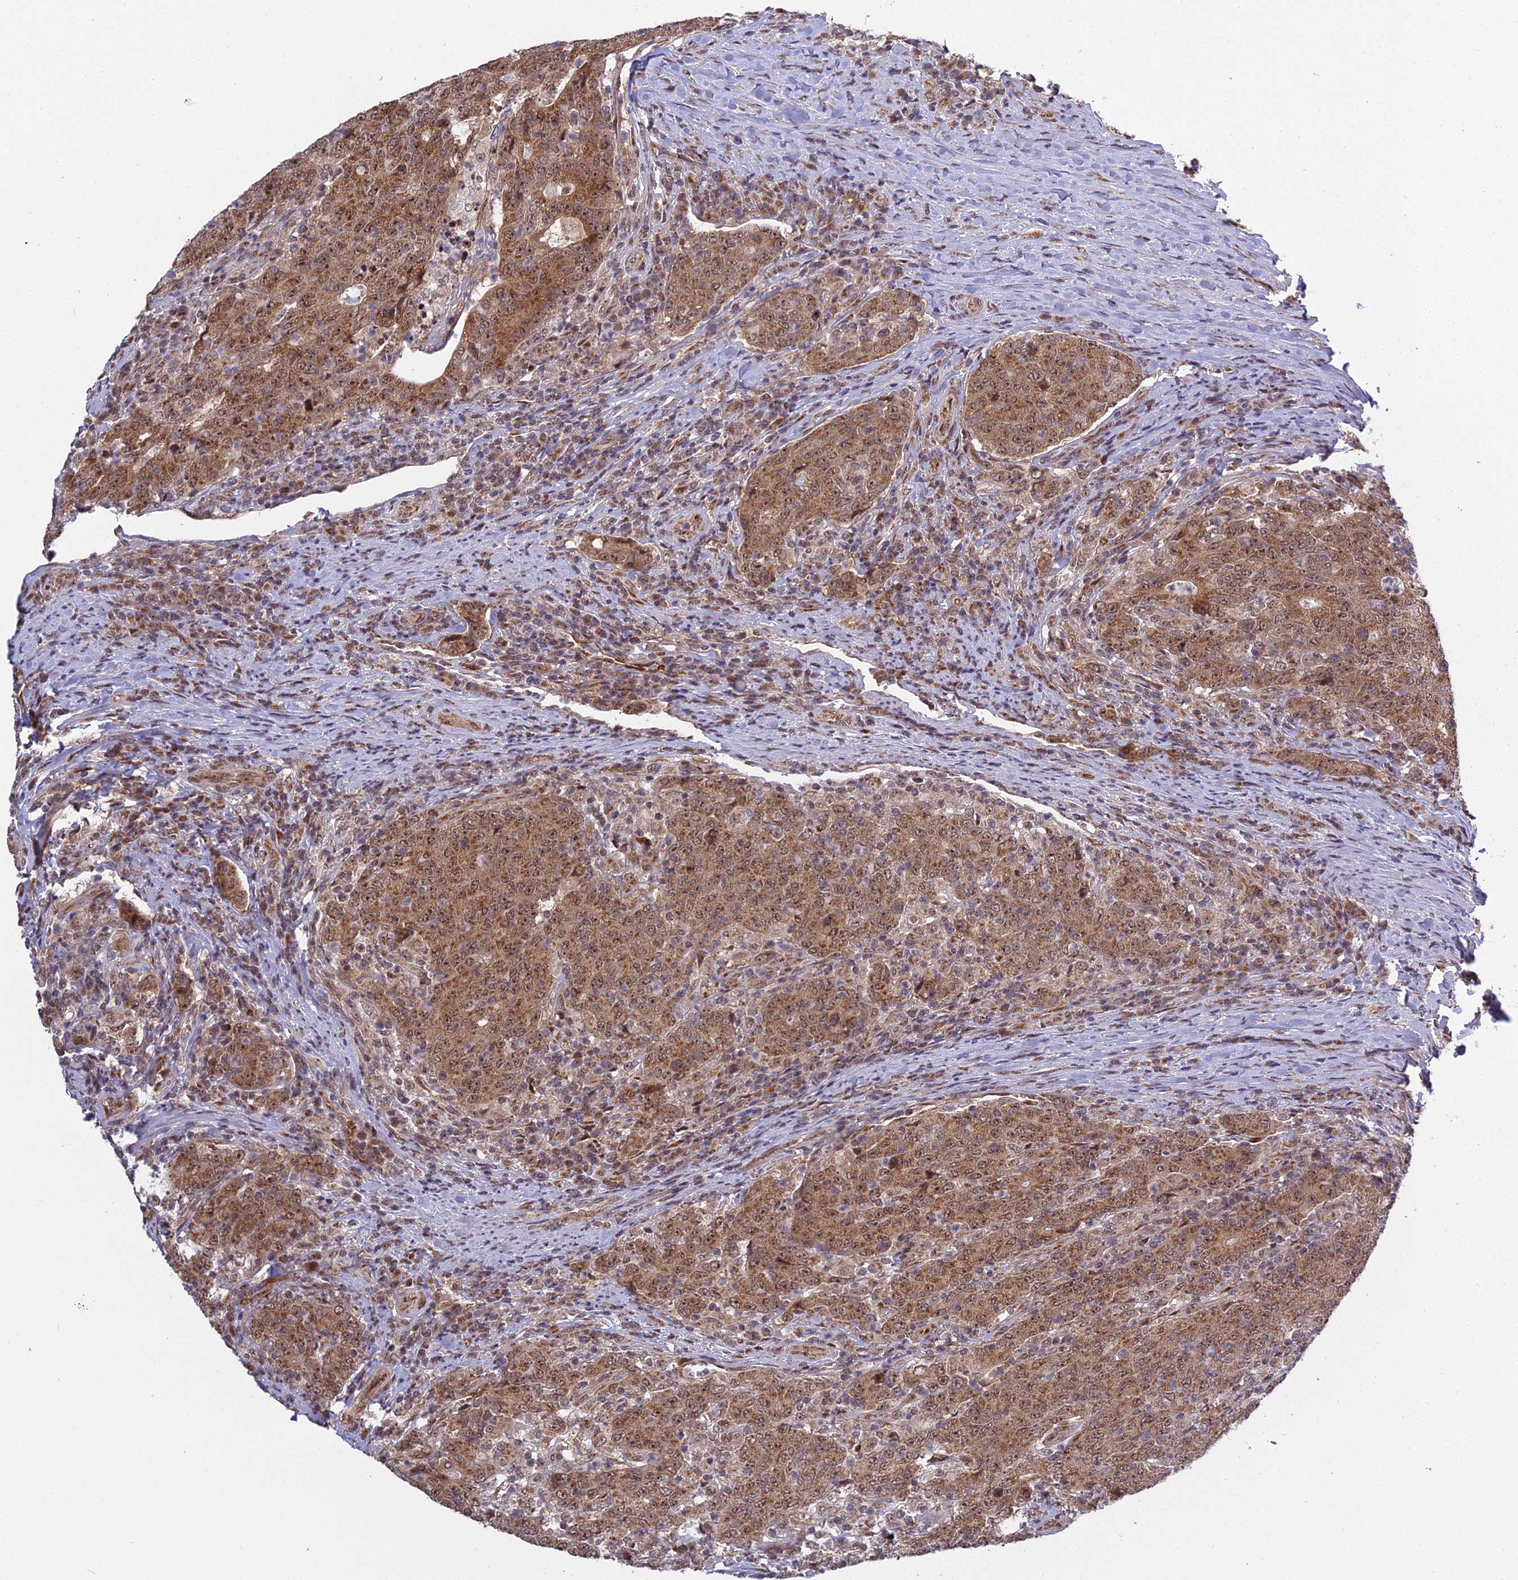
{"staining": {"intensity": "moderate", "quantity": ">75%", "location": "cytoplasmic/membranous,nuclear"}, "tissue": "colorectal cancer", "cell_type": "Tumor cells", "image_type": "cancer", "snomed": [{"axis": "morphology", "description": "Adenocarcinoma, NOS"}, {"axis": "topography", "description": "Colon"}], "caption": "The histopathology image shows staining of colorectal cancer (adenocarcinoma), revealing moderate cytoplasmic/membranous and nuclear protein staining (brown color) within tumor cells.", "gene": "MEOX1", "patient": {"sex": "female", "age": 75}}